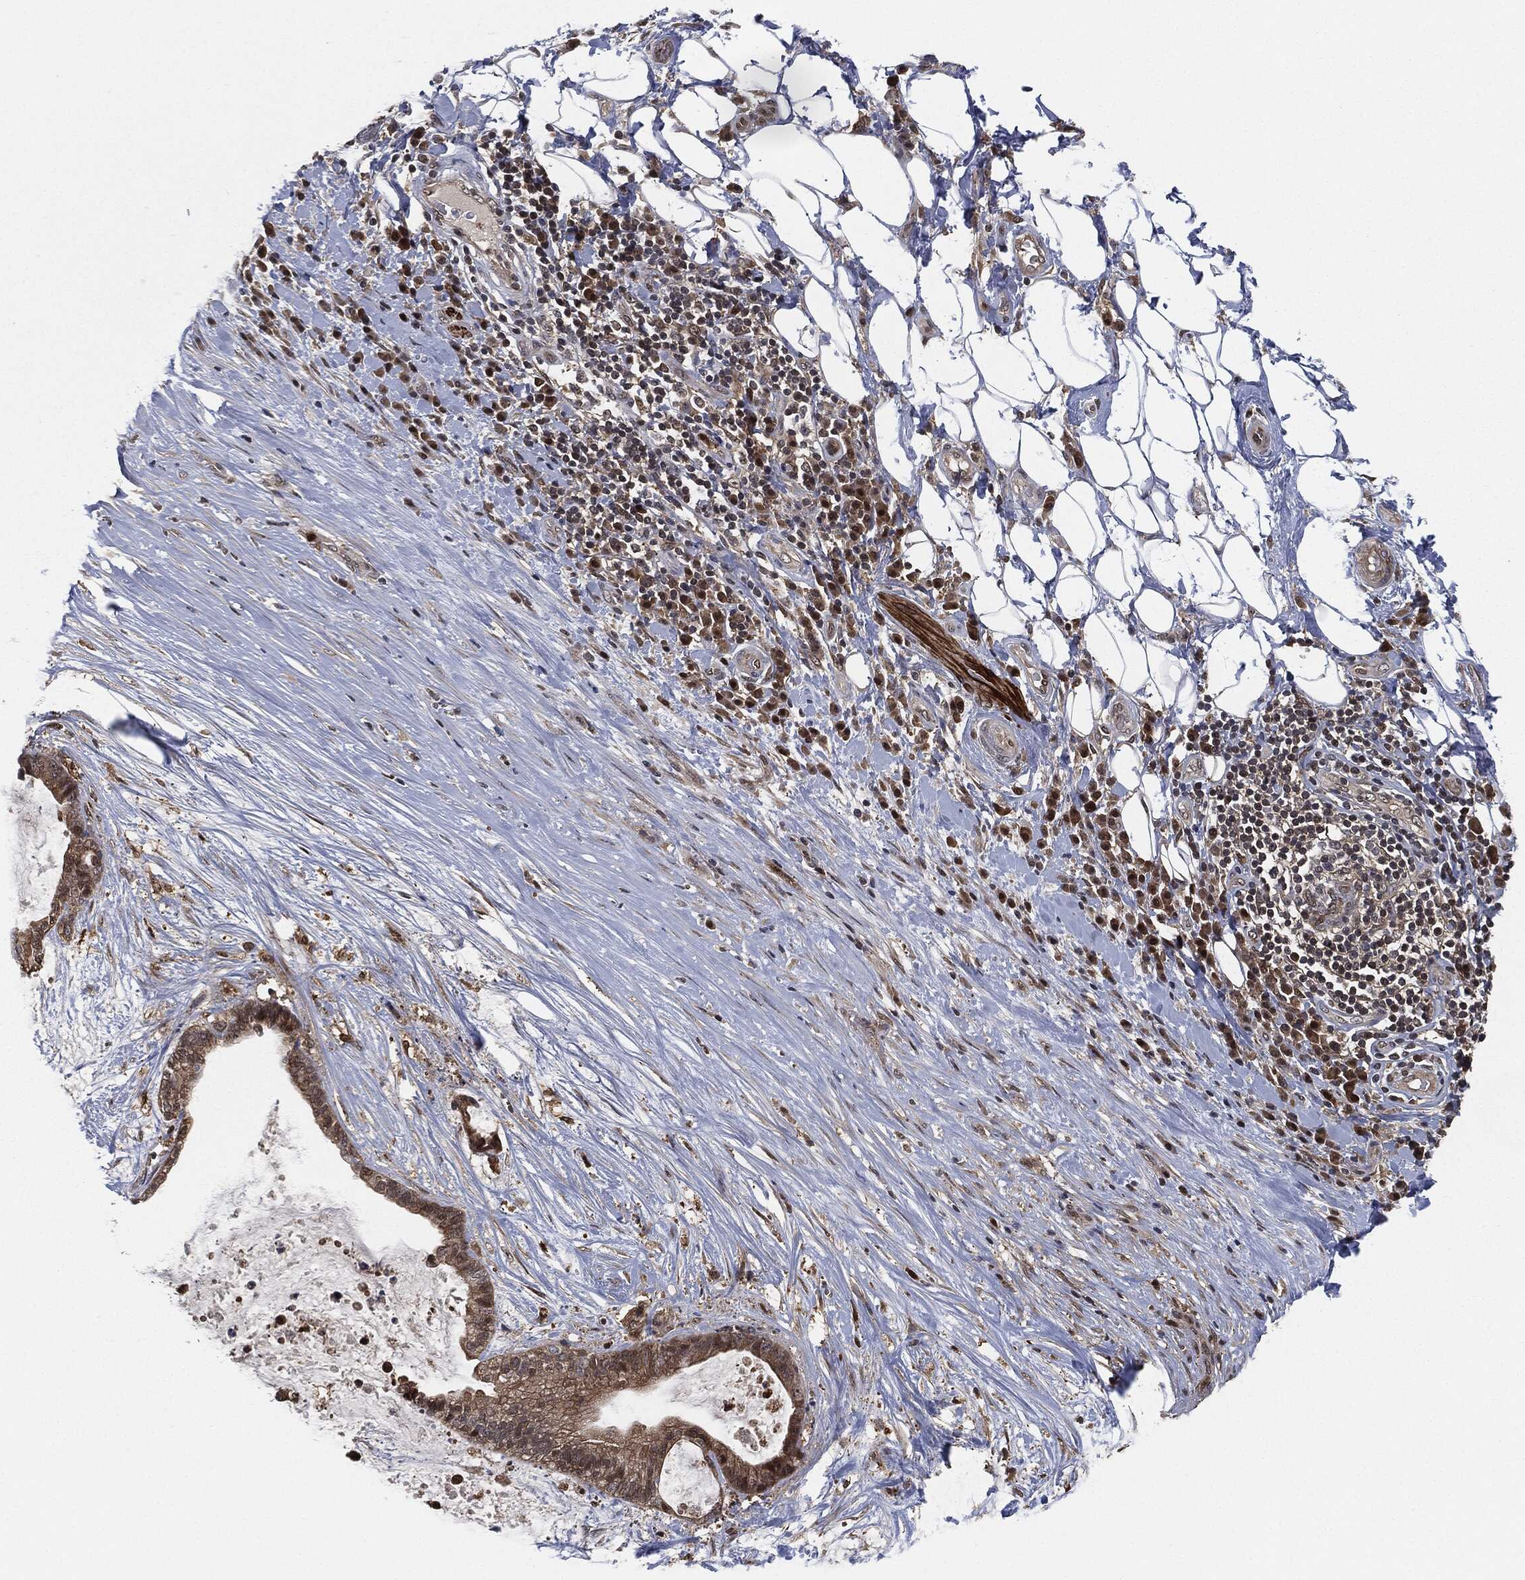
{"staining": {"intensity": "moderate", "quantity": "<25%", "location": "cytoplasmic/membranous"}, "tissue": "liver cancer", "cell_type": "Tumor cells", "image_type": "cancer", "snomed": [{"axis": "morphology", "description": "Cholangiocarcinoma"}, {"axis": "topography", "description": "Liver"}], "caption": "Liver cholangiocarcinoma stained with a brown dye reveals moderate cytoplasmic/membranous positive expression in approximately <25% of tumor cells.", "gene": "CAPRIN2", "patient": {"sex": "female", "age": 73}}